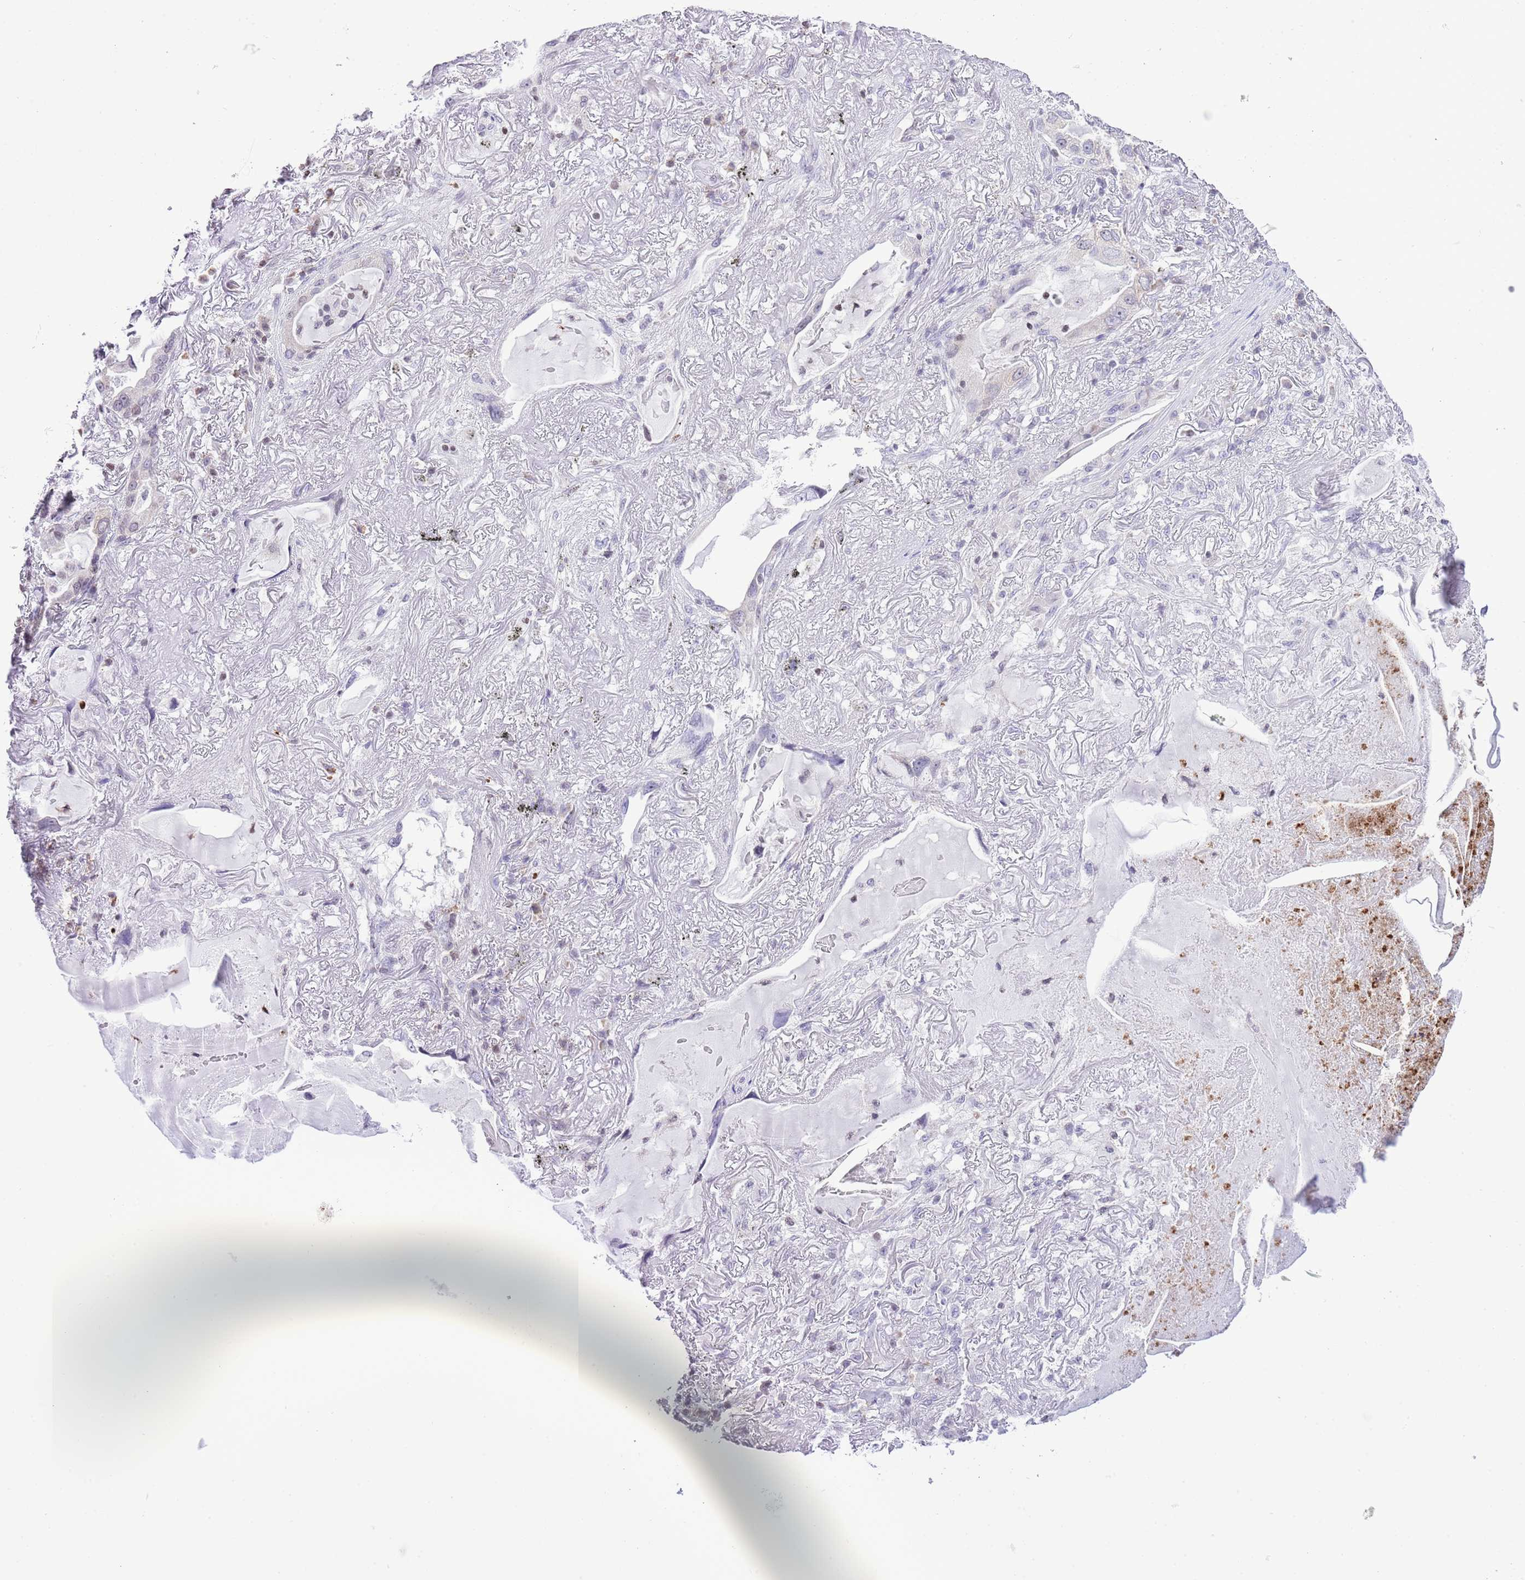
{"staining": {"intensity": "negative", "quantity": "none", "location": "none"}, "tissue": "lung cancer", "cell_type": "Tumor cells", "image_type": "cancer", "snomed": [{"axis": "morphology", "description": "Adenocarcinoma, NOS"}, {"axis": "topography", "description": "Lung"}], "caption": "IHC of lung adenocarcinoma displays no positivity in tumor cells. (Immunohistochemistry, brightfield microscopy, high magnification).", "gene": "PRR15", "patient": {"sex": "female", "age": 69}}